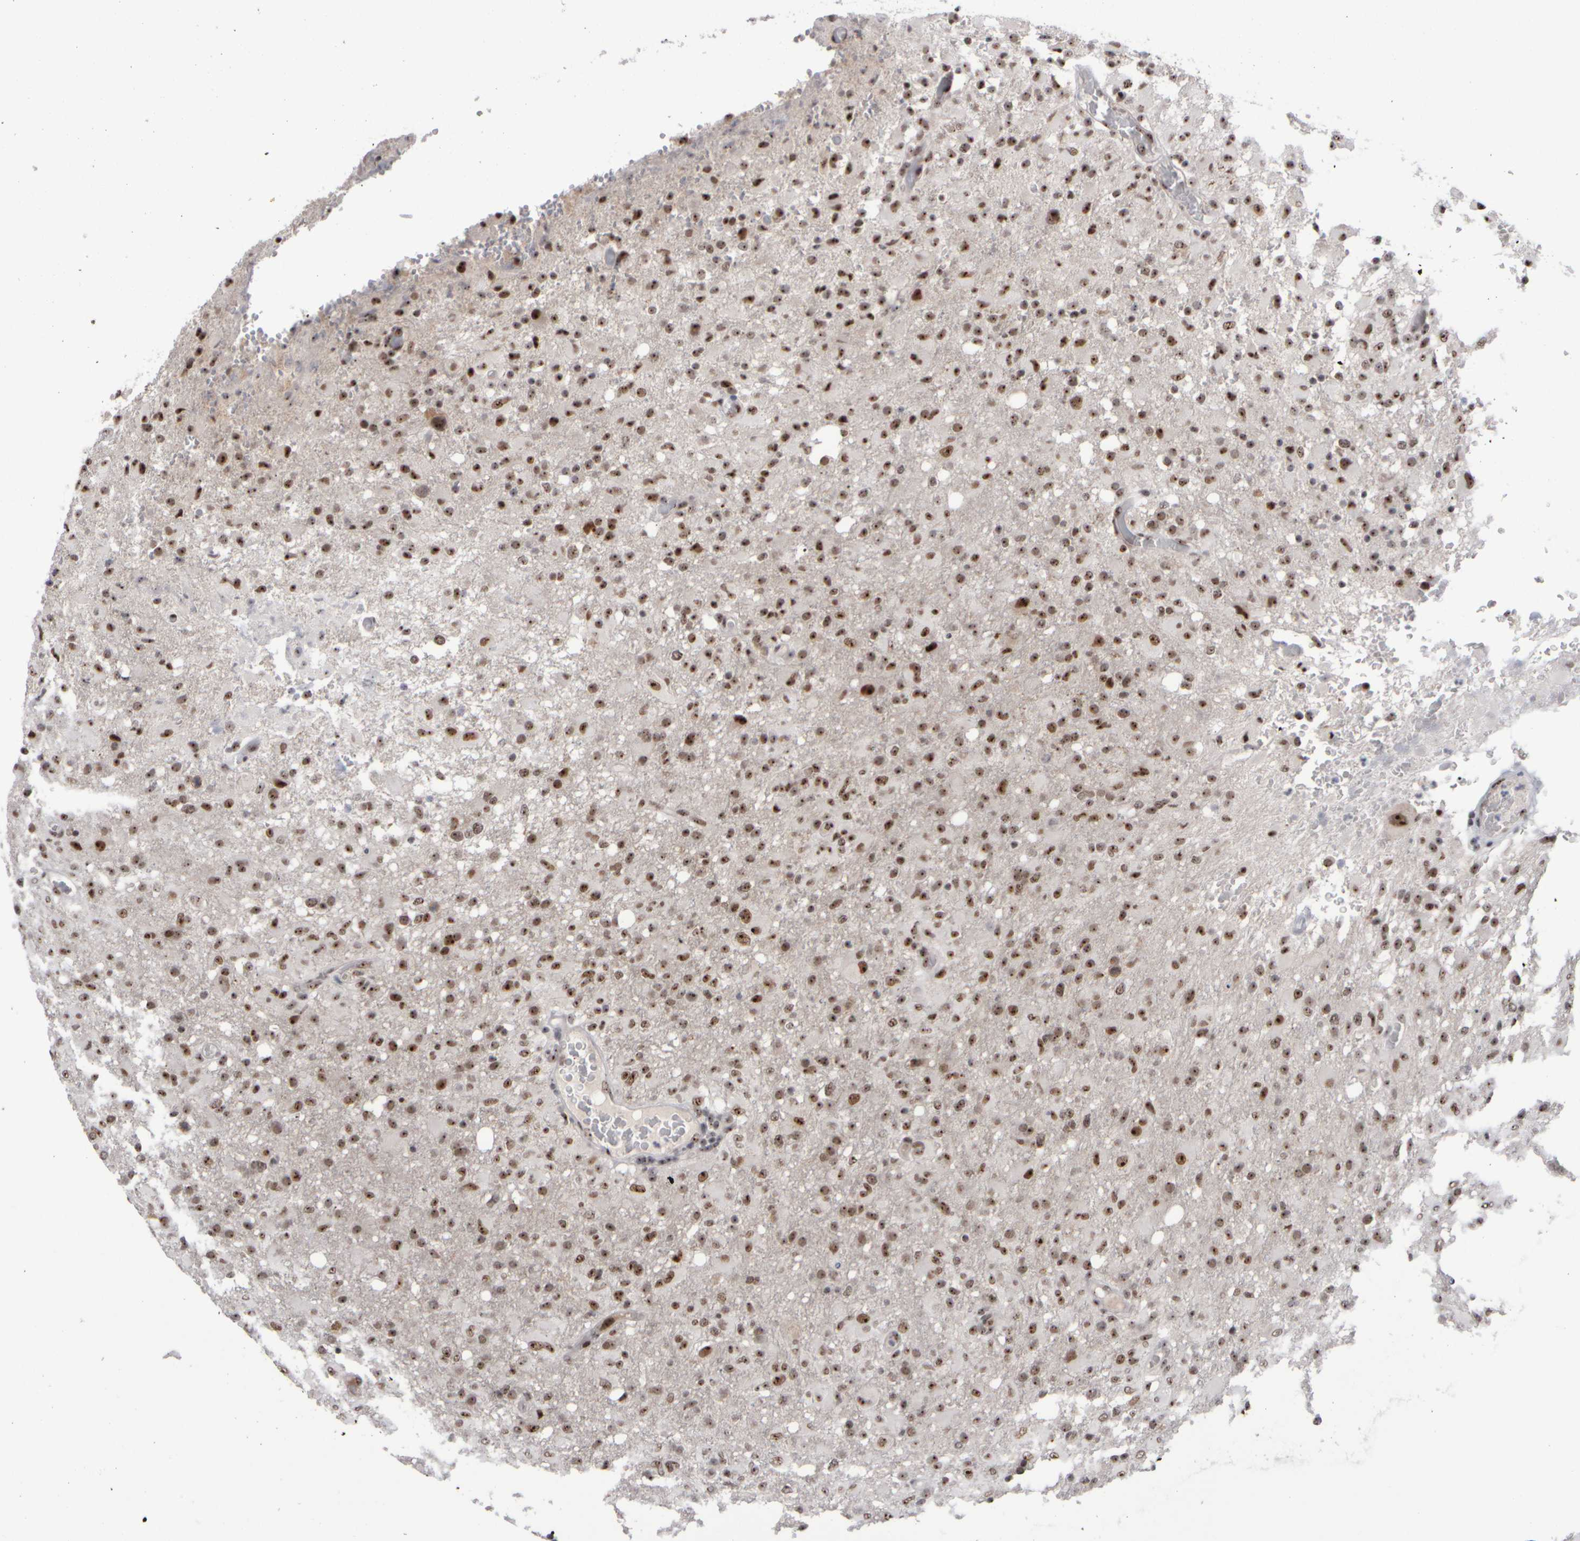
{"staining": {"intensity": "moderate", "quantity": ">75%", "location": "nuclear"}, "tissue": "glioma", "cell_type": "Tumor cells", "image_type": "cancer", "snomed": [{"axis": "morphology", "description": "Glioma, malignant, High grade"}, {"axis": "topography", "description": "Brain"}], "caption": "DAB (3,3'-diaminobenzidine) immunohistochemical staining of glioma shows moderate nuclear protein staining in about >75% of tumor cells.", "gene": "SURF6", "patient": {"sex": "female", "age": 57}}